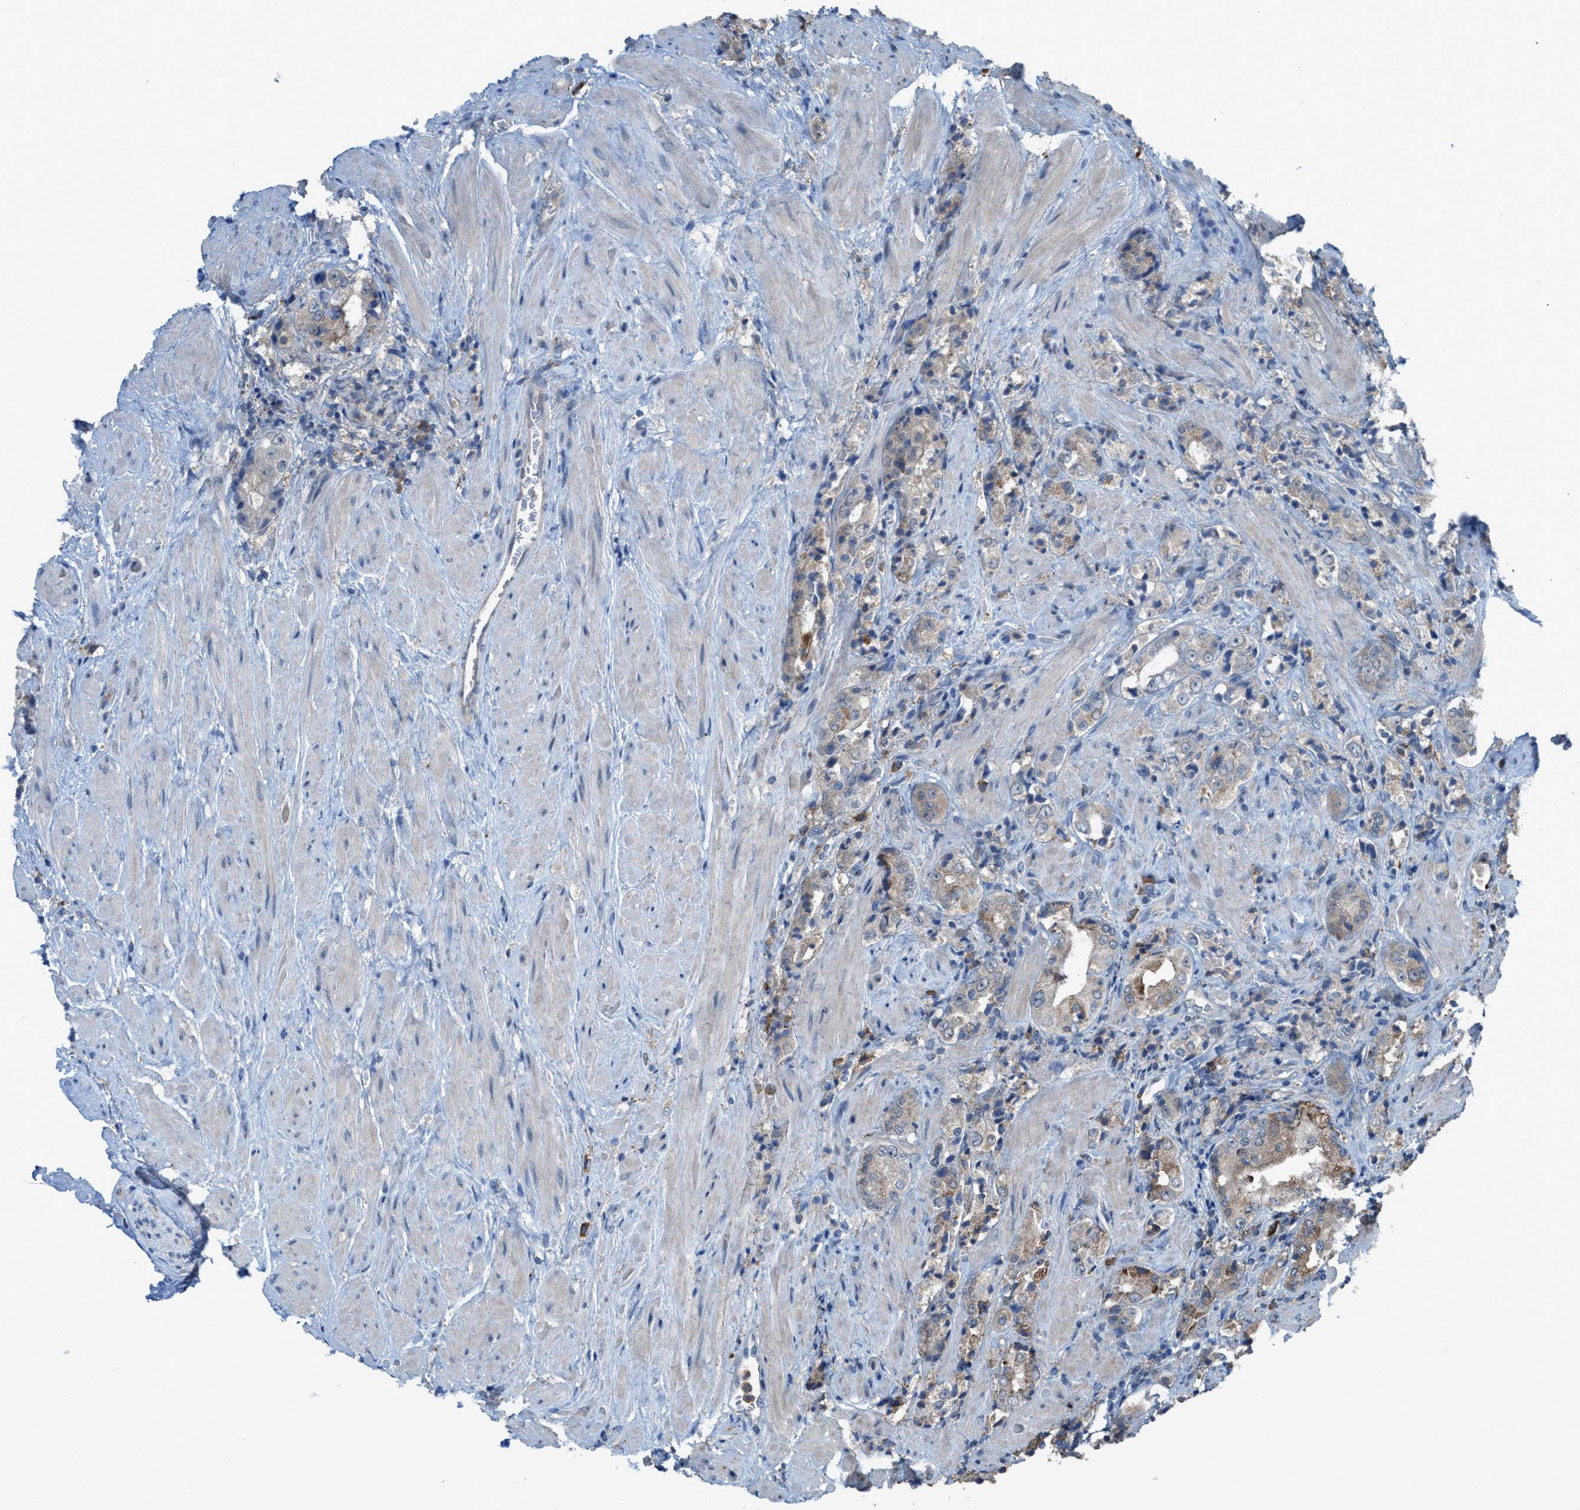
{"staining": {"intensity": "weak", "quantity": "25%-75%", "location": "cytoplasmic/membranous"}, "tissue": "prostate cancer", "cell_type": "Tumor cells", "image_type": "cancer", "snomed": [{"axis": "morphology", "description": "Adenocarcinoma, High grade"}, {"axis": "topography", "description": "Prostate"}], "caption": "Weak cytoplasmic/membranous staining is appreciated in about 25%-75% of tumor cells in prostate cancer.", "gene": "PLAA", "patient": {"sex": "male", "age": 61}}